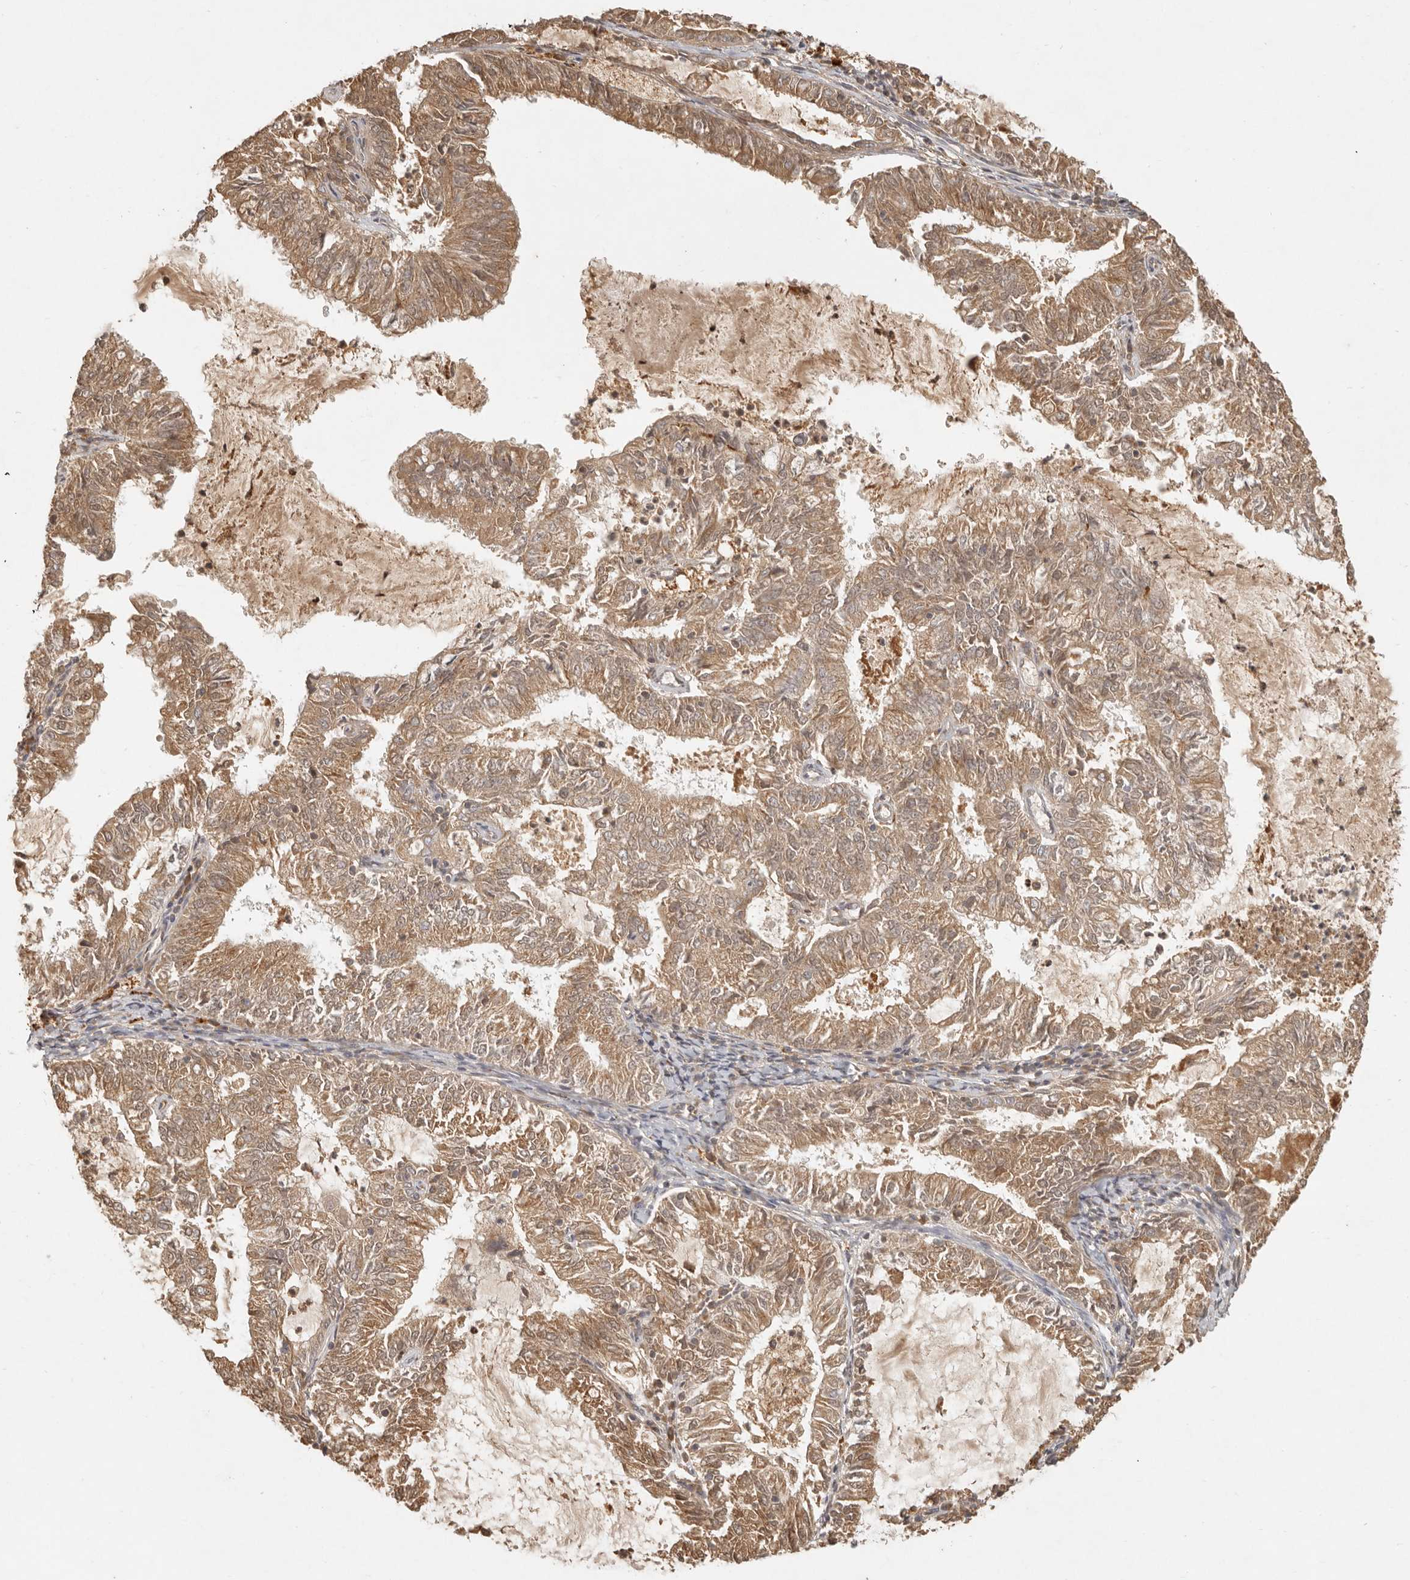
{"staining": {"intensity": "moderate", "quantity": ">75%", "location": "cytoplasmic/membranous"}, "tissue": "endometrial cancer", "cell_type": "Tumor cells", "image_type": "cancer", "snomed": [{"axis": "morphology", "description": "Adenocarcinoma, NOS"}, {"axis": "topography", "description": "Endometrium"}], "caption": "The histopathology image reveals a brown stain indicating the presence of a protein in the cytoplasmic/membranous of tumor cells in adenocarcinoma (endometrial). (IHC, brightfield microscopy, high magnification).", "gene": "ANKRD61", "patient": {"sex": "female", "age": 57}}